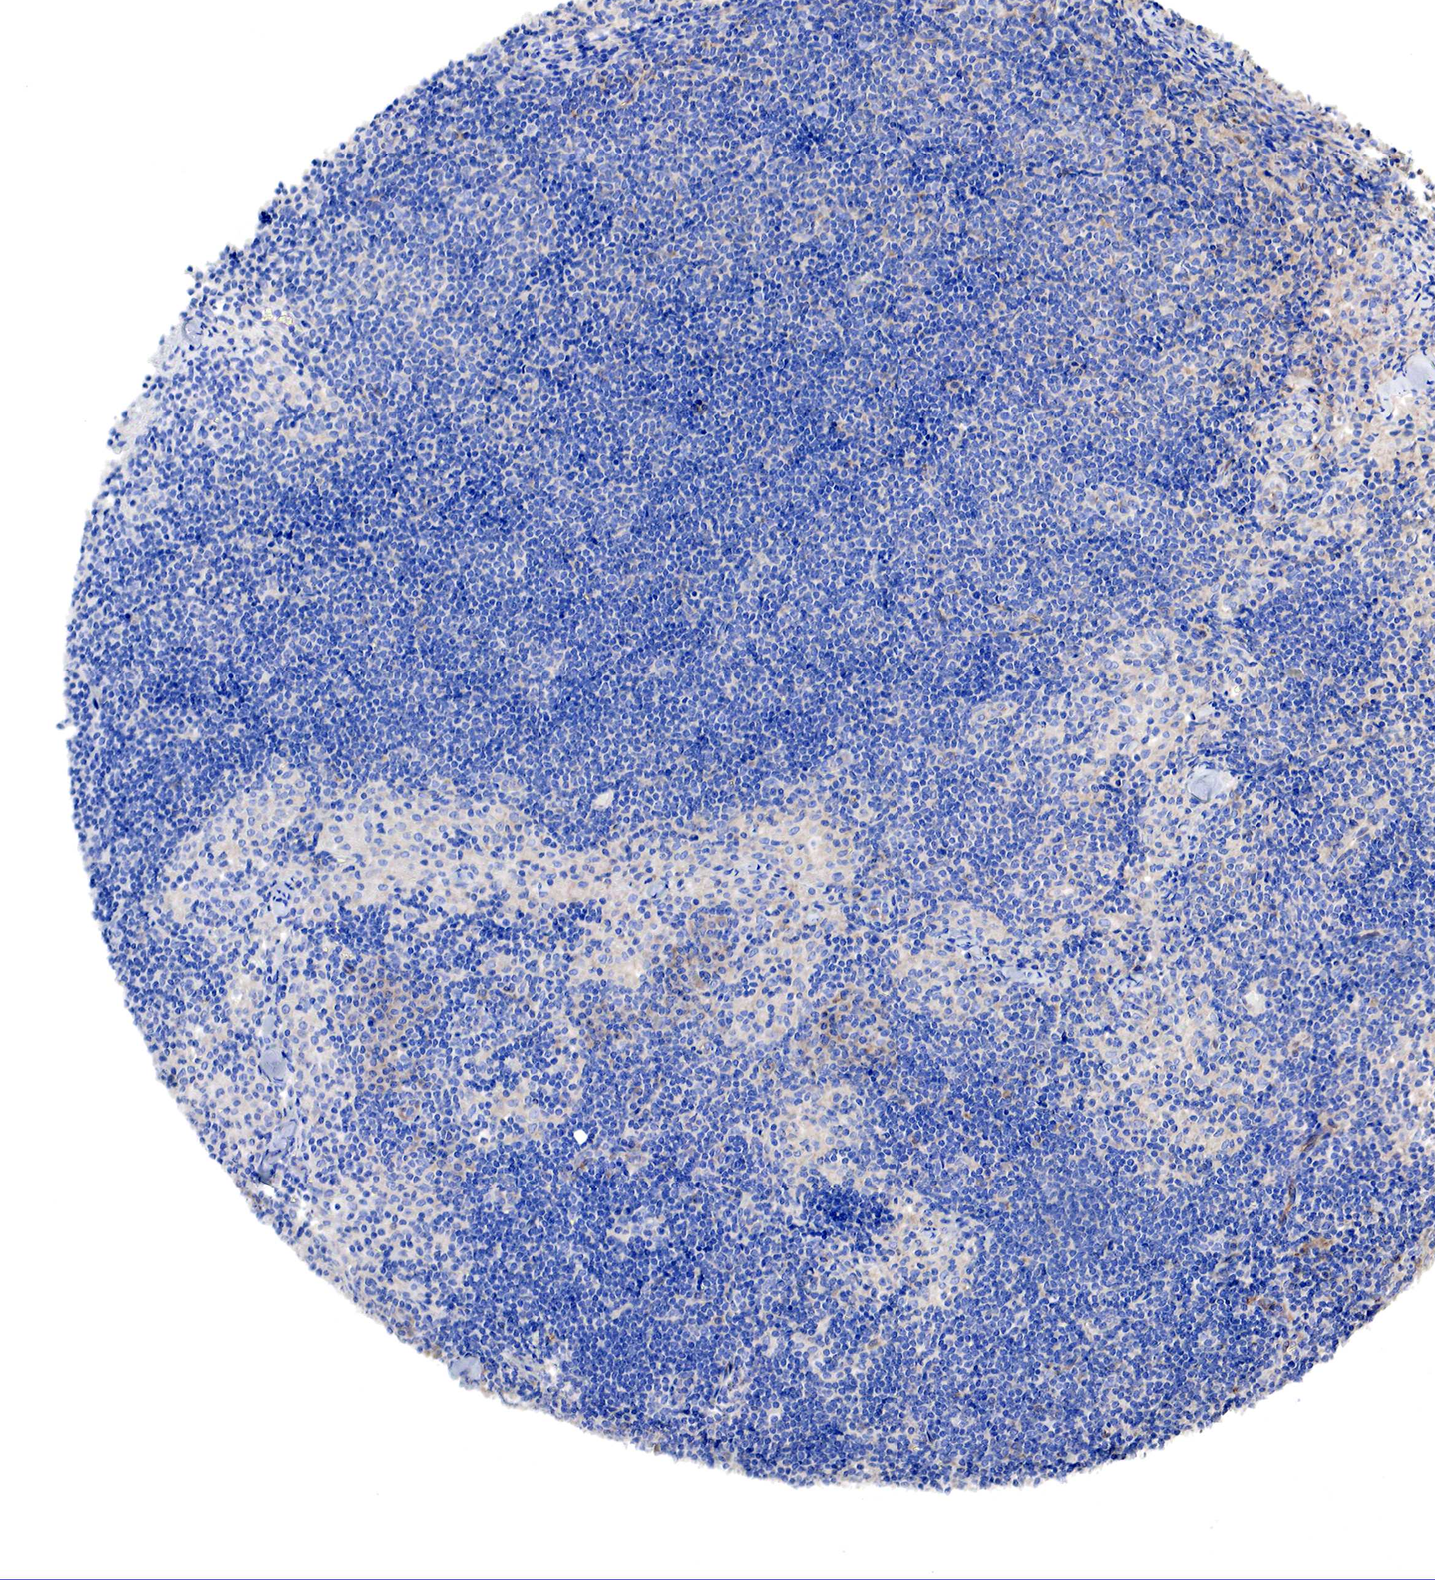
{"staining": {"intensity": "moderate", "quantity": "25%-75%", "location": "cytoplasmic/membranous"}, "tissue": "lymph node", "cell_type": "Germinal center cells", "image_type": "normal", "snomed": [{"axis": "morphology", "description": "Normal tissue, NOS"}, {"axis": "topography", "description": "Lymph node"}], "caption": "Immunohistochemical staining of unremarkable lymph node reveals moderate cytoplasmic/membranous protein expression in about 25%-75% of germinal center cells.", "gene": "MSN", "patient": {"sex": "female", "age": 35}}